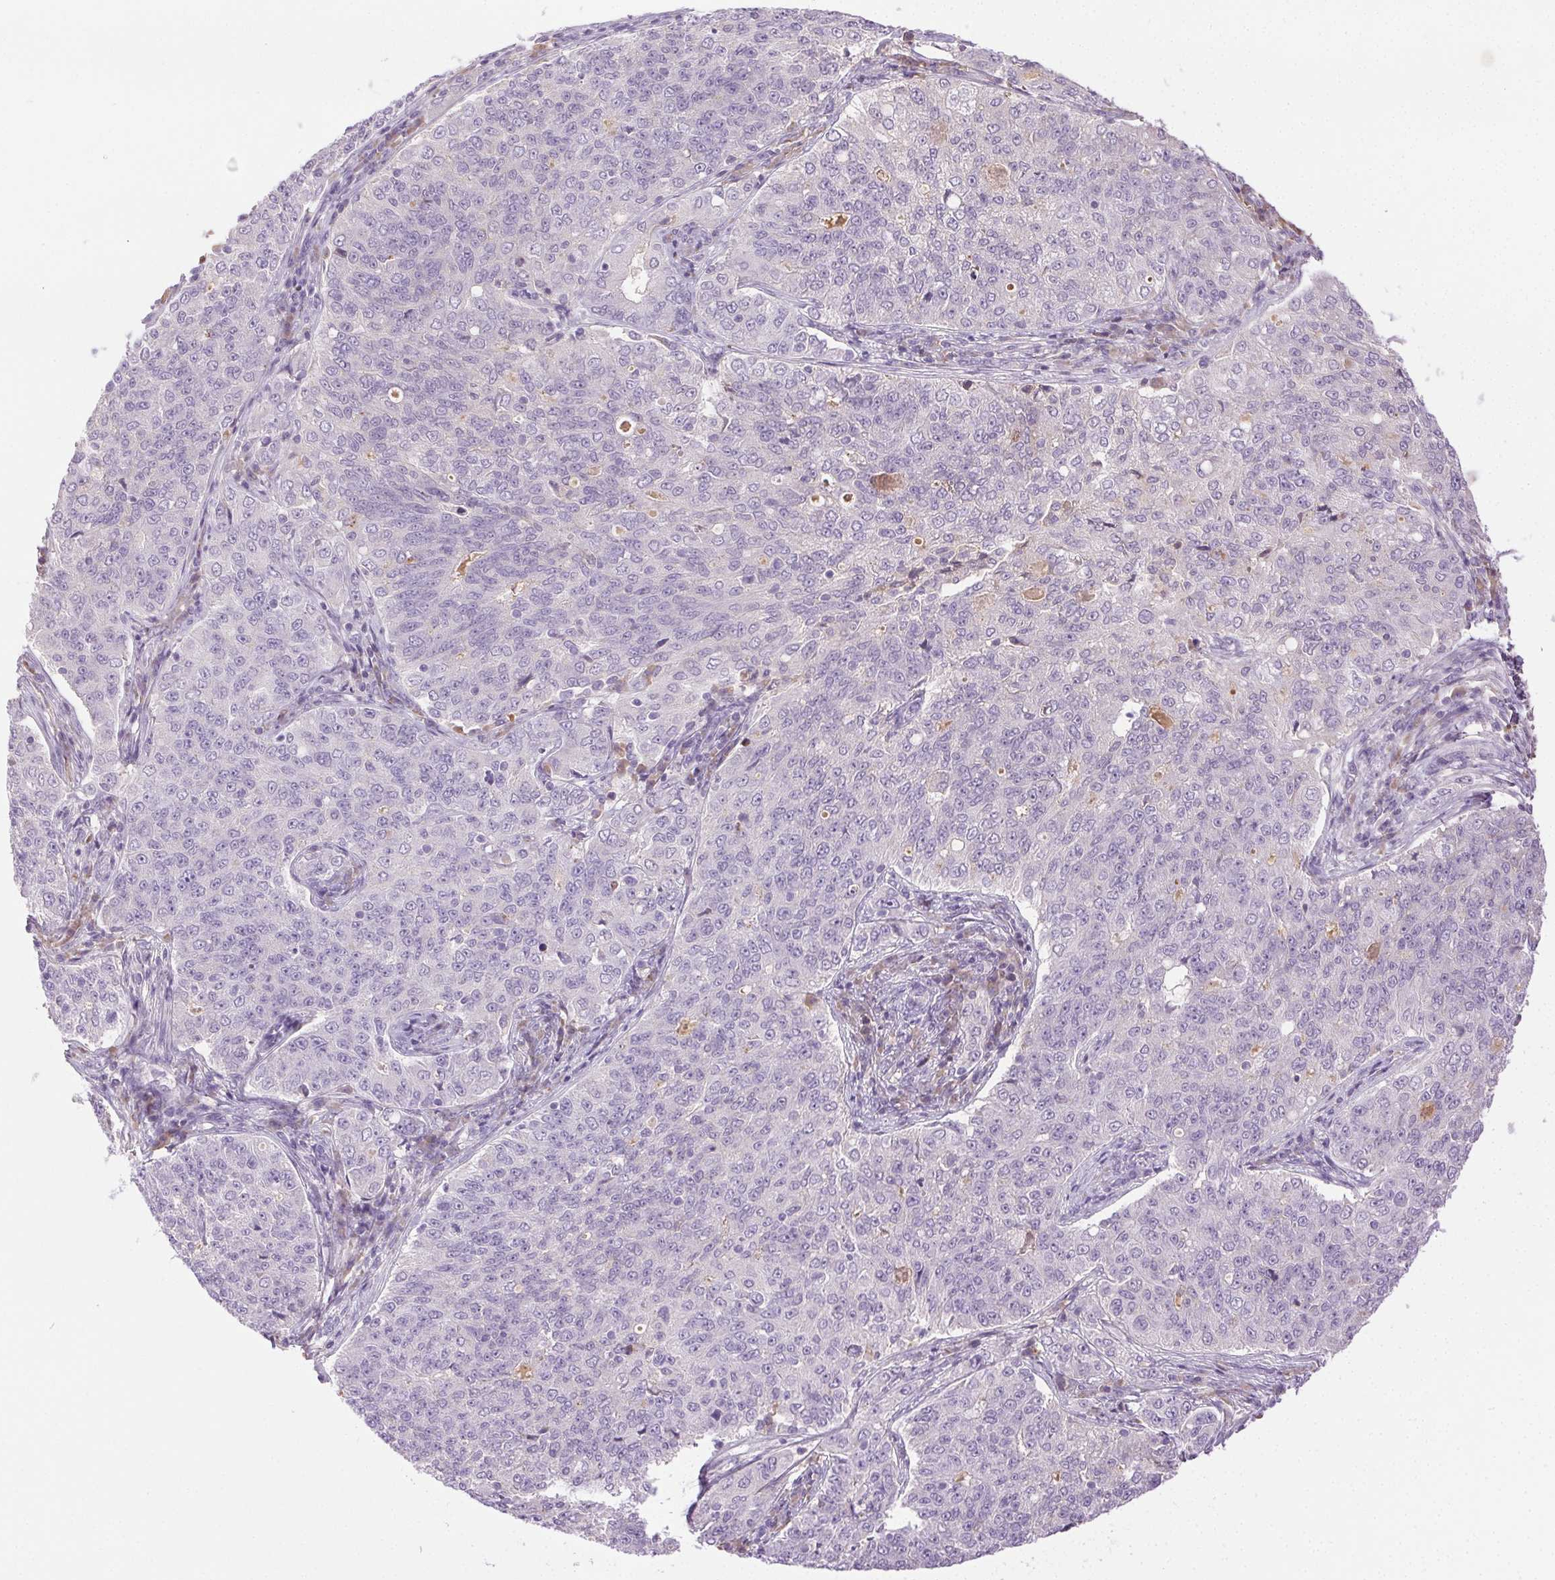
{"staining": {"intensity": "negative", "quantity": "none", "location": "none"}, "tissue": "endometrial cancer", "cell_type": "Tumor cells", "image_type": "cancer", "snomed": [{"axis": "morphology", "description": "Adenocarcinoma, NOS"}, {"axis": "topography", "description": "Endometrium"}], "caption": "Endometrial cancer (adenocarcinoma) was stained to show a protein in brown. There is no significant staining in tumor cells. (DAB immunohistochemistry (IHC) visualized using brightfield microscopy, high magnification).", "gene": "BPIFB2", "patient": {"sex": "female", "age": 43}}